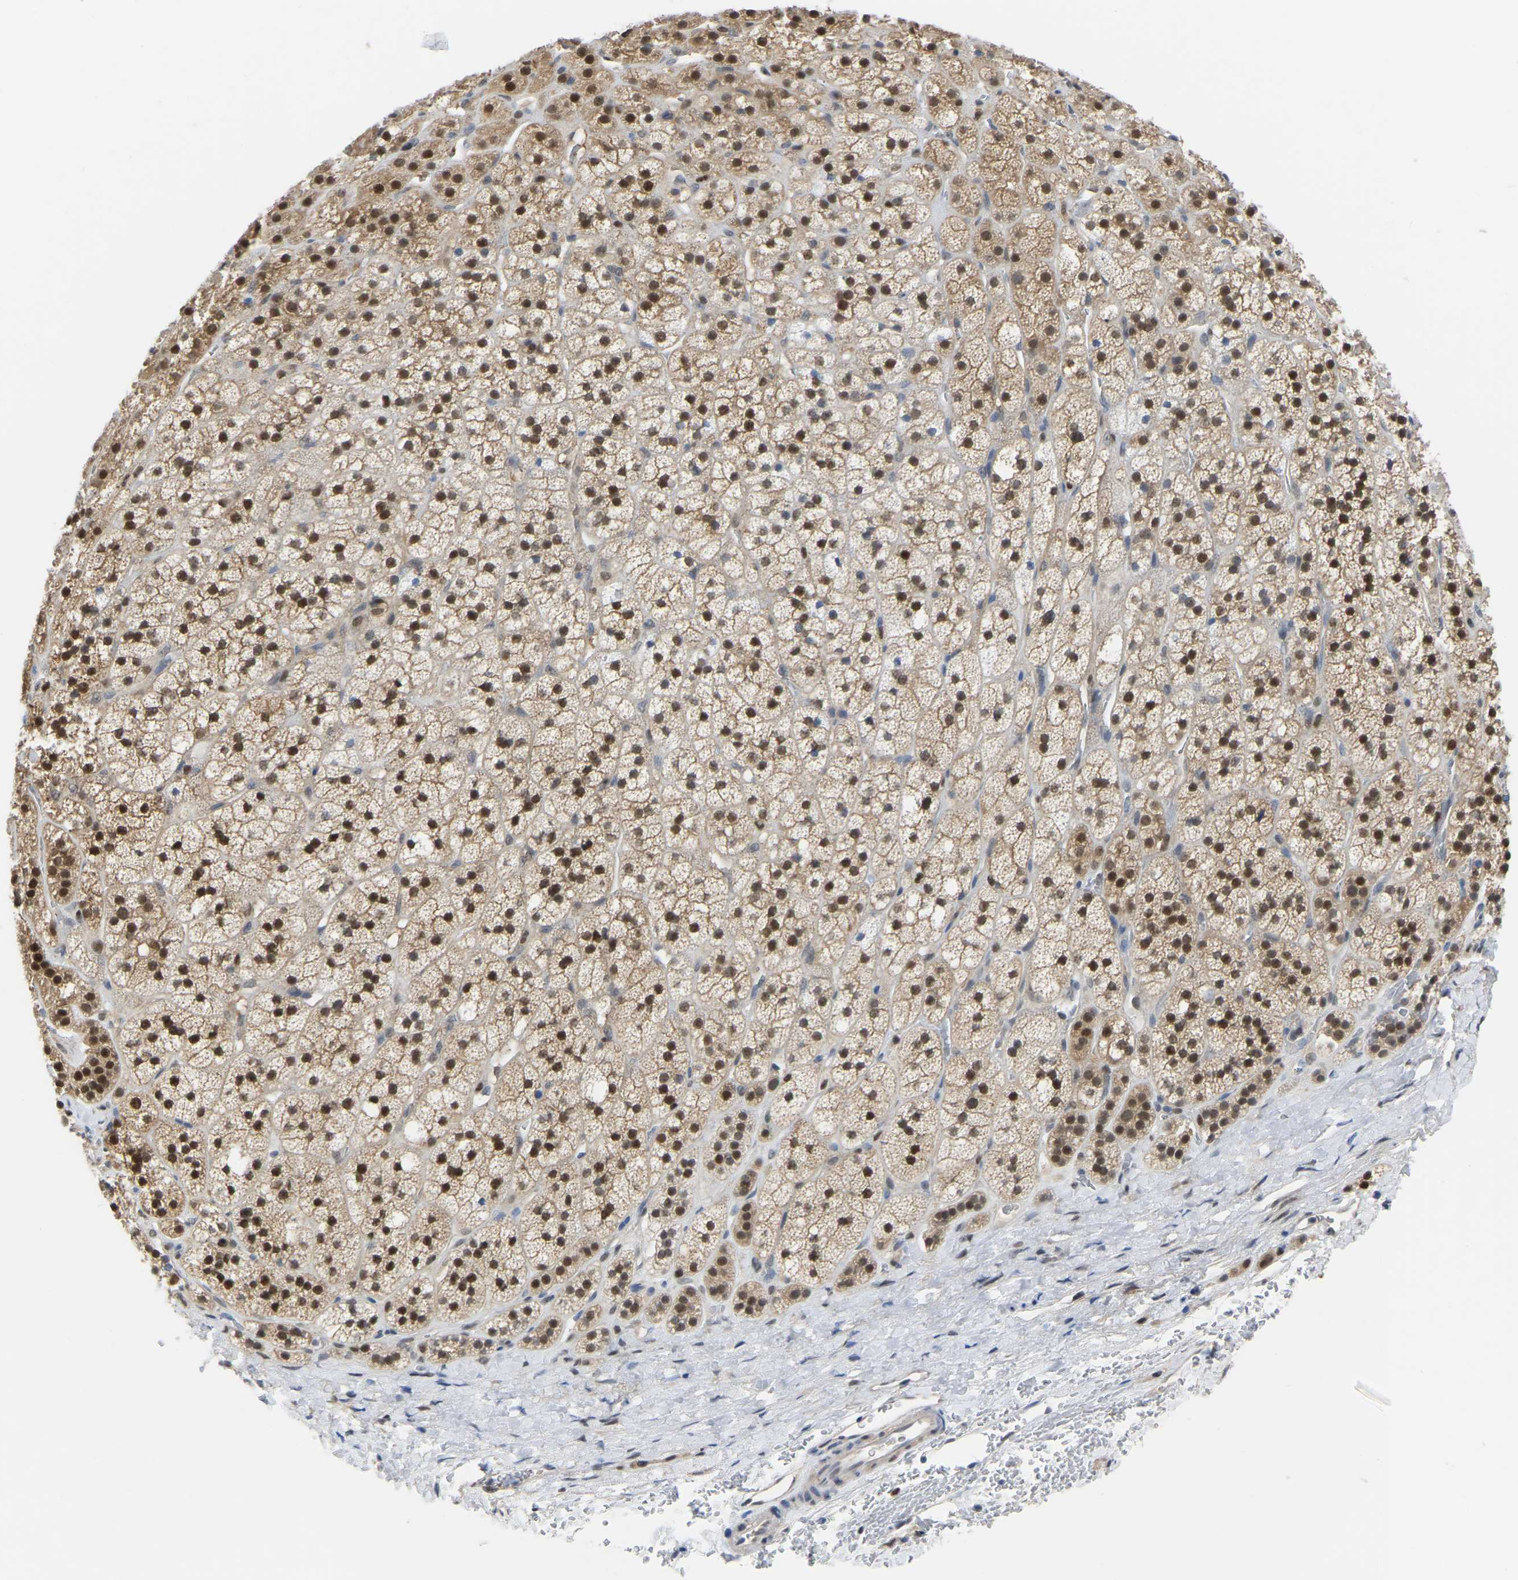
{"staining": {"intensity": "strong", "quantity": ">75%", "location": "cytoplasmic/membranous,nuclear"}, "tissue": "adrenal gland", "cell_type": "Glandular cells", "image_type": "normal", "snomed": [{"axis": "morphology", "description": "Normal tissue, NOS"}, {"axis": "topography", "description": "Adrenal gland"}], "caption": "A brown stain labels strong cytoplasmic/membranous,nuclear expression of a protein in glandular cells of benign human adrenal gland. (Brightfield microscopy of DAB IHC at high magnification).", "gene": "KLRG2", "patient": {"sex": "male", "age": 56}}